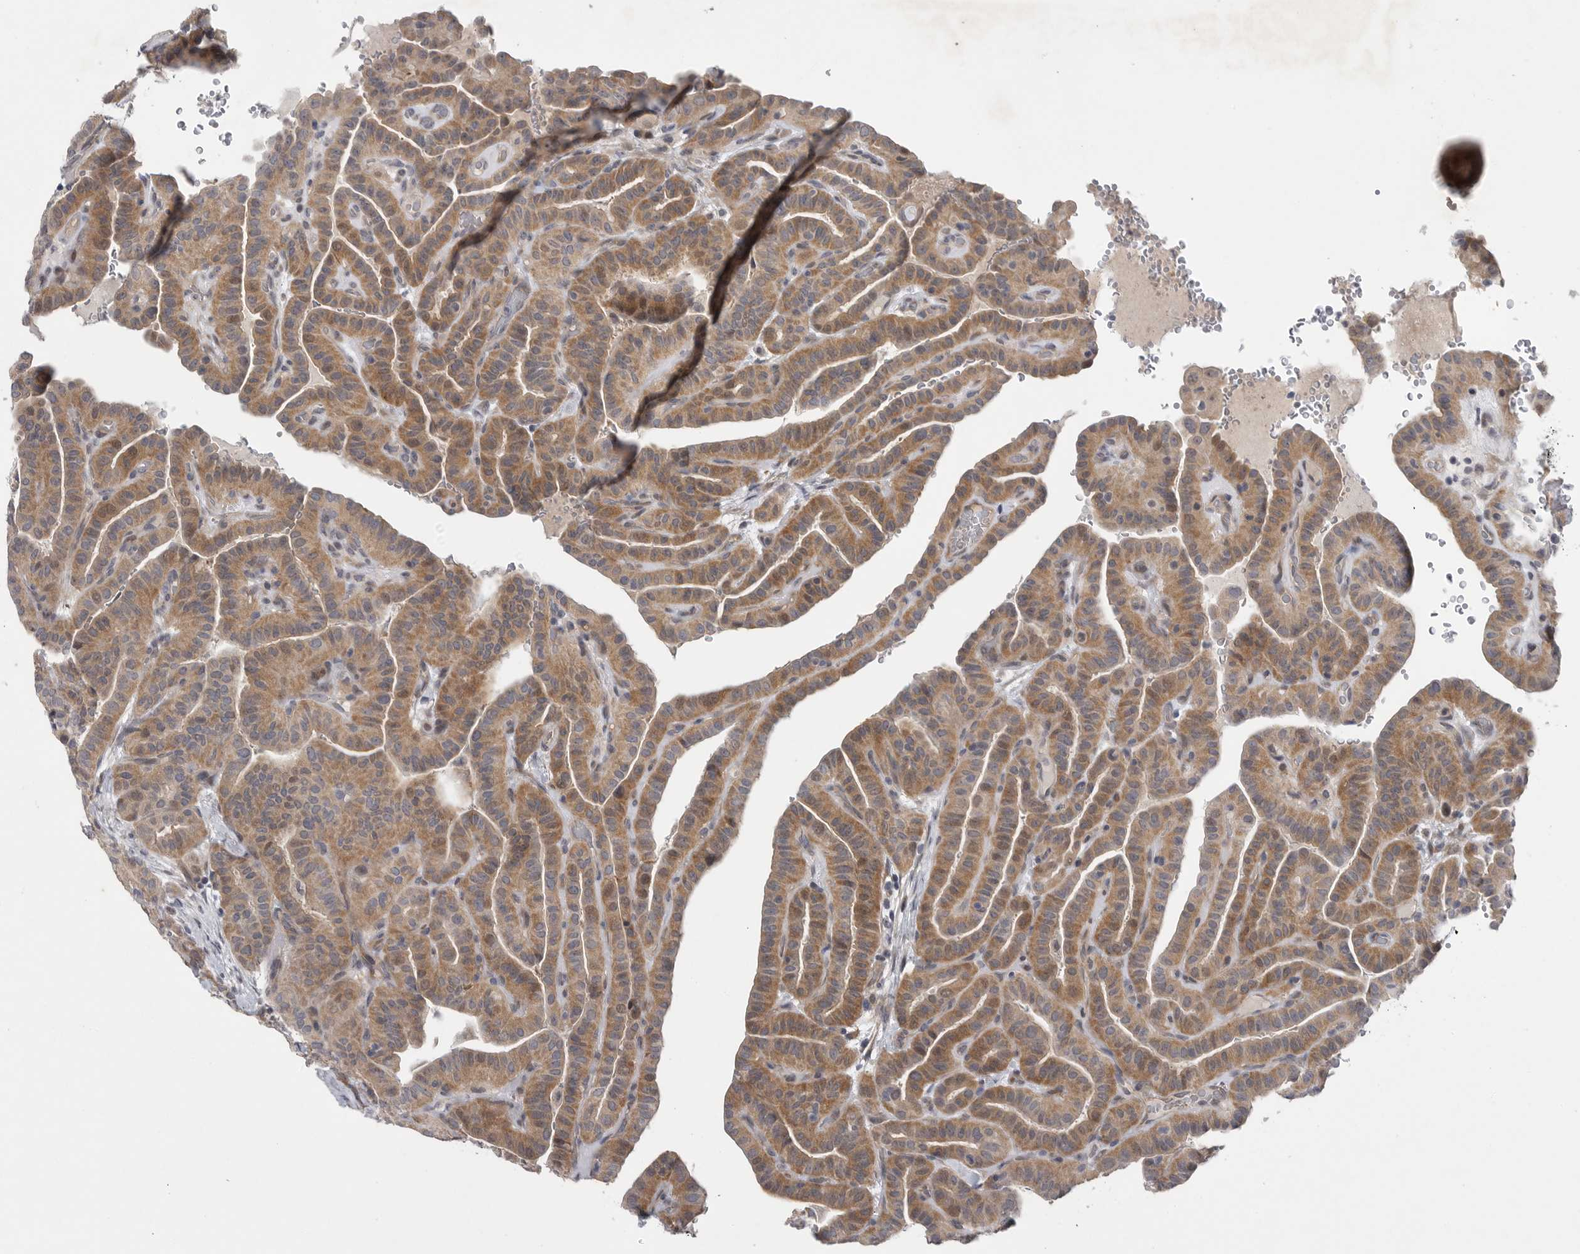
{"staining": {"intensity": "moderate", "quantity": ">75%", "location": "cytoplasmic/membranous"}, "tissue": "thyroid cancer", "cell_type": "Tumor cells", "image_type": "cancer", "snomed": [{"axis": "morphology", "description": "Papillary adenocarcinoma, NOS"}, {"axis": "topography", "description": "Thyroid gland"}], "caption": "DAB (3,3'-diaminobenzidine) immunohistochemical staining of human thyroid cancer (papillary adenocarcinoma) shows moderate cytoplasmic/membranous protein expression in approximately >75% of tumor cells.", "gene": "FBXO43", "patient": {"sex": "male", "age": 77}}